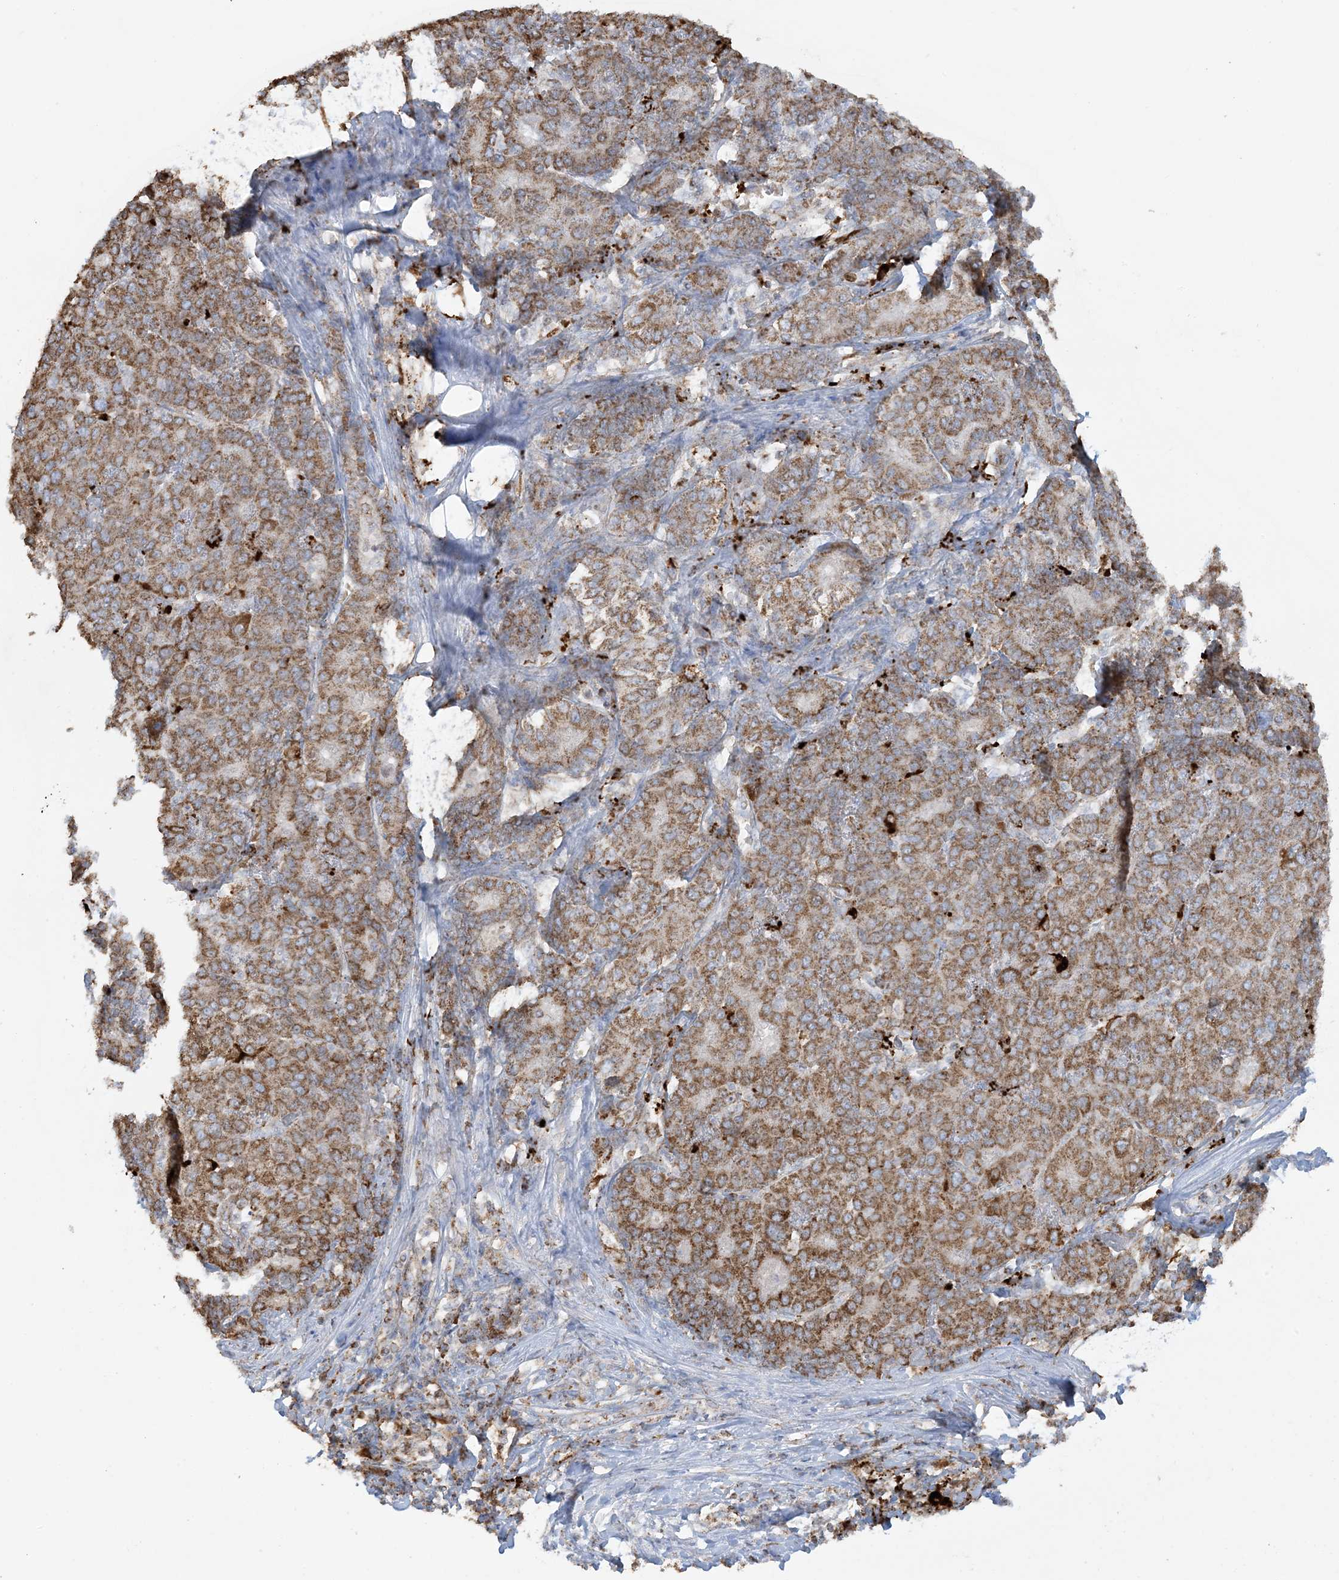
{"staining": {"intensity": "moderate", "quantity": ">75%", "location": "cytoplasmic/membranous"}, "tissue": "liver cancer", "cell_type": "Tumor cells", "image_type": "cancer", "snomed": [{"axis": "morphology", "description": "Carcinoma, Hepatocellular, NOS"}, {"axis": "topography", "description": "Liver"}], "caption": "Liver cancer (hepatocellular carcinoma) was stained to show a protein in brown. There is medium levels of moderate cytoplasmic/membranous expression in about >75% of tumor cells.", "gene": "AGA", "patient": {"sex": "male", "age": 65}}